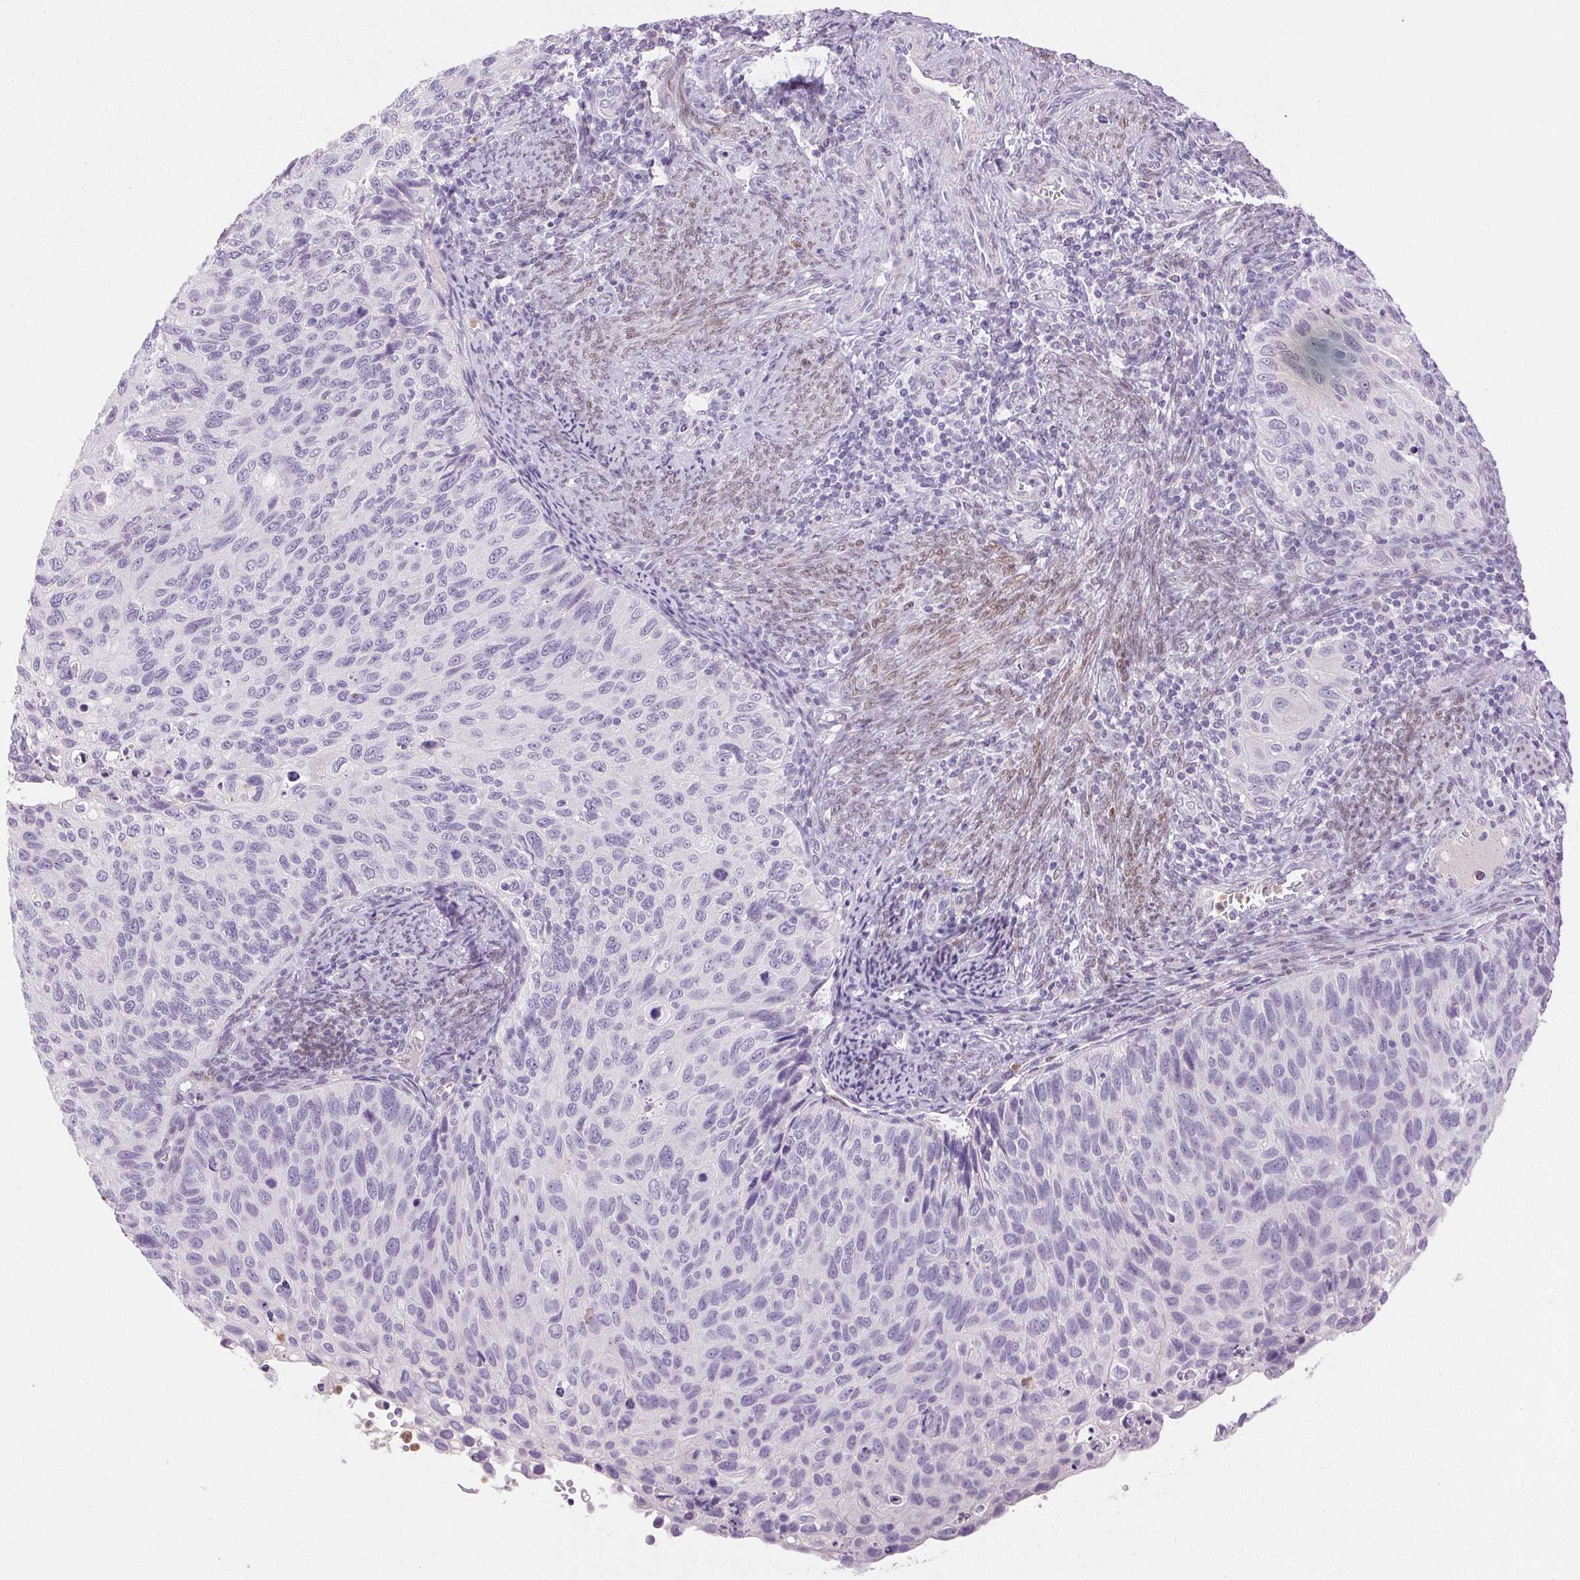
{"staining": {"intensity": "negative", "quantity": "none", "location": "none"}, "tissue": "cervical cancer", "cell_type": "Tumor cells", "image_type": "cancer", "snomed": [{"axis": "morphology", "description": "Squamous cell carcinoma, NOS"}, {"axis": "topography", "description": "Cervix"}], "caption": "Tumor cells show no significant staining in cervical squamous cell carcinoma.", "gene": "EMX2", "patient": {"sex": "female", "age": 70}}